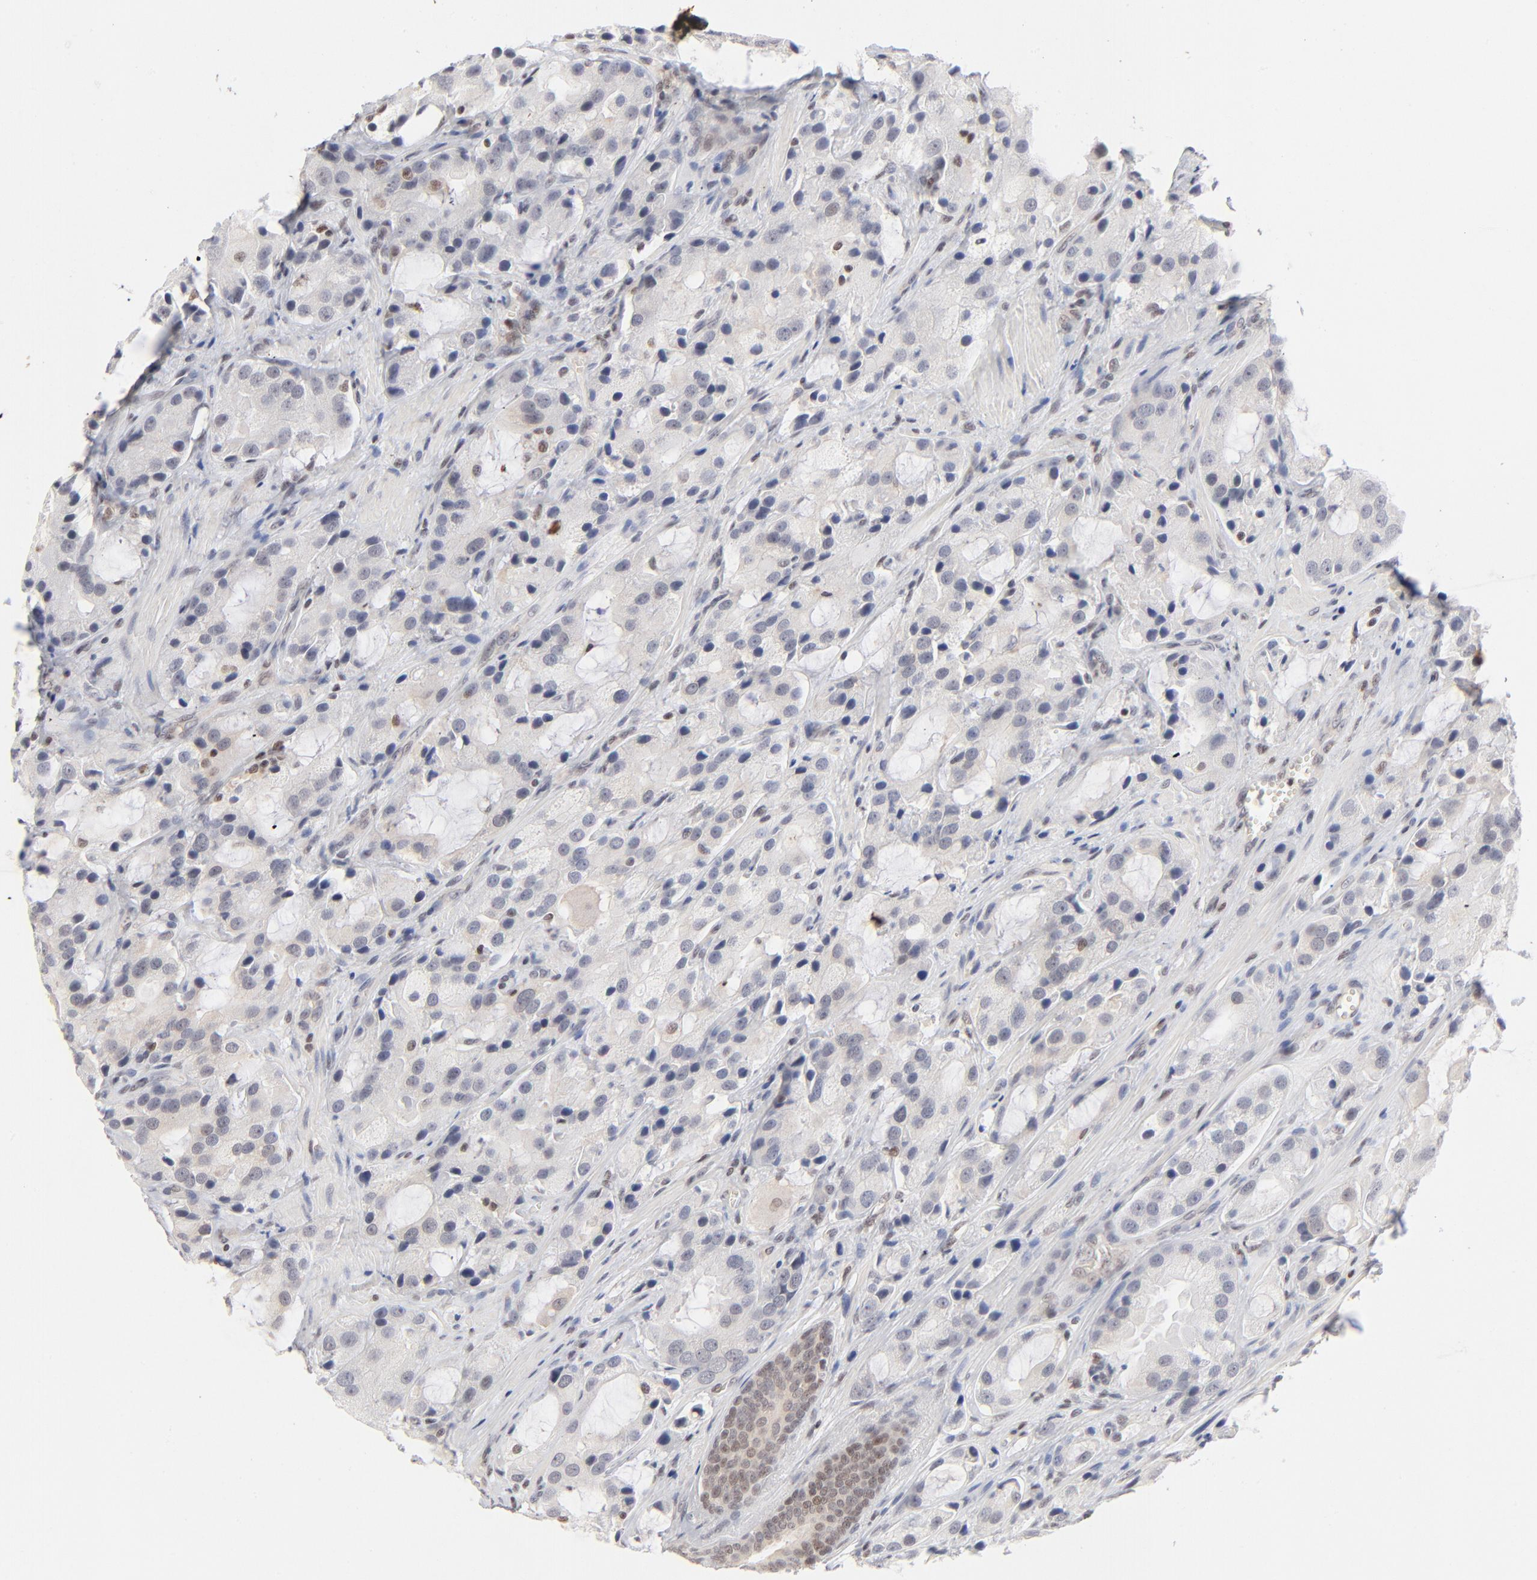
{"staining": {"intensity": "negative", "quantity": "none", "location": "none"}, "tissue": "prostate cancer", "cell_type": "Tumor cells", "image_type": "cancer", "snomed": [{"axis": "morphology", "description": "Adenocarcinoma, High grade"}, {"axis": "topography", "description": "Prostate"}], "caption": "This micrograph is of adenocarcinoma (high-grade) (prostate) stained with immunohistochemistry (IHC) to label a protein in brown with the nuclei are counter-stained blue. There is no positivity in tumor cells.", "gene": "MAX", "patient": {"sex": "male", "age": 70}}